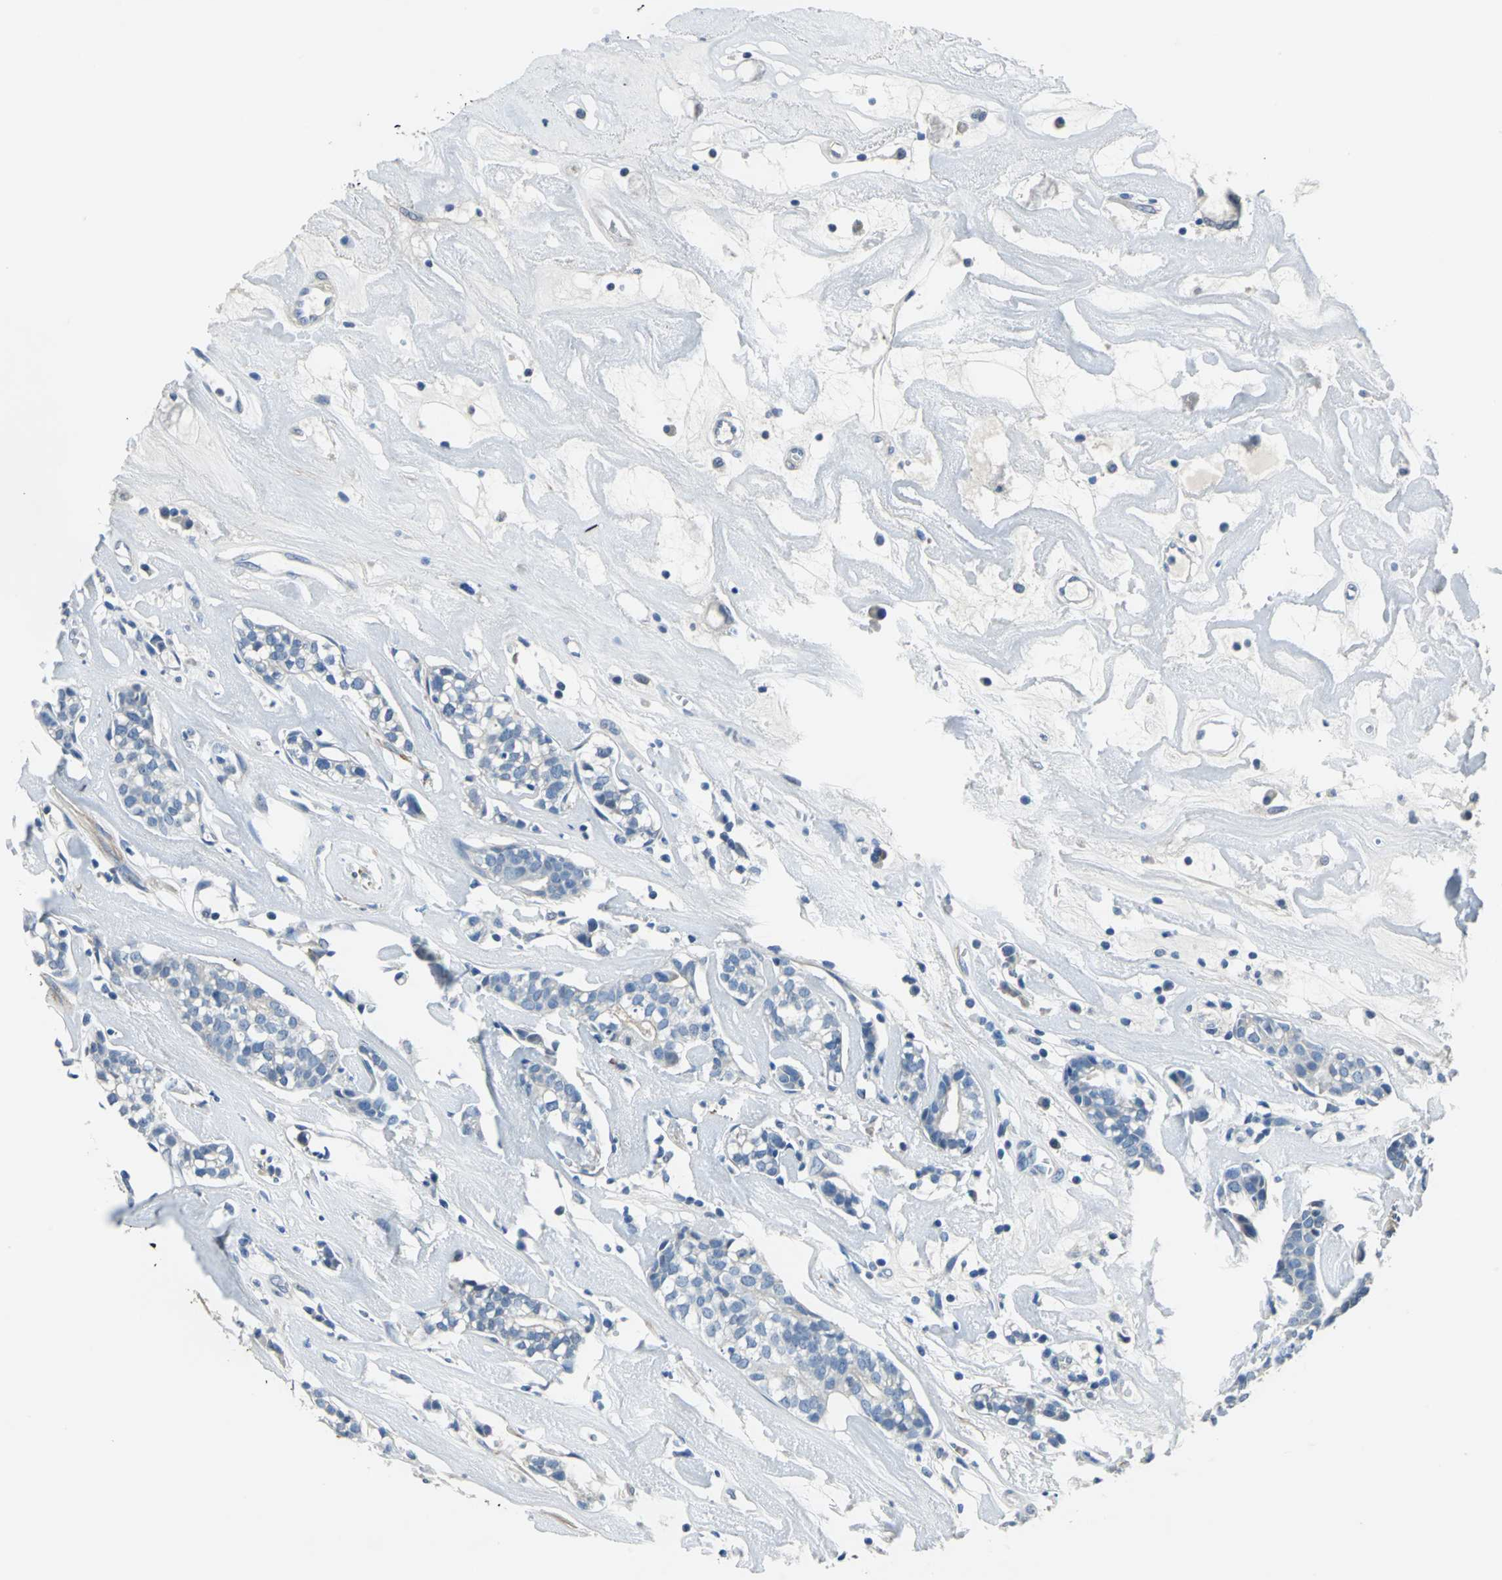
{"staining": {"intensity": "negative", "quantity": "none", "location": "none"}, "tissue": "head and neck cancer", "cell_type": "Tumor cells", "image_type": "cancer", "snomed": [{"axis": "morphology", "description": "Adenocarcinoma, NOS"}, {"axis": "topography", "description": "Salivary gland"}, {"axis": "topography", "description": "Head-Neck"}], "caption": "Immunohistochemistry image of head and neck adenocarcinoma stained for a protein (brown), which shows no expression in tumor cells.", "gene": "AKAP12", "patient": {"sex": "female", "age": 65}}